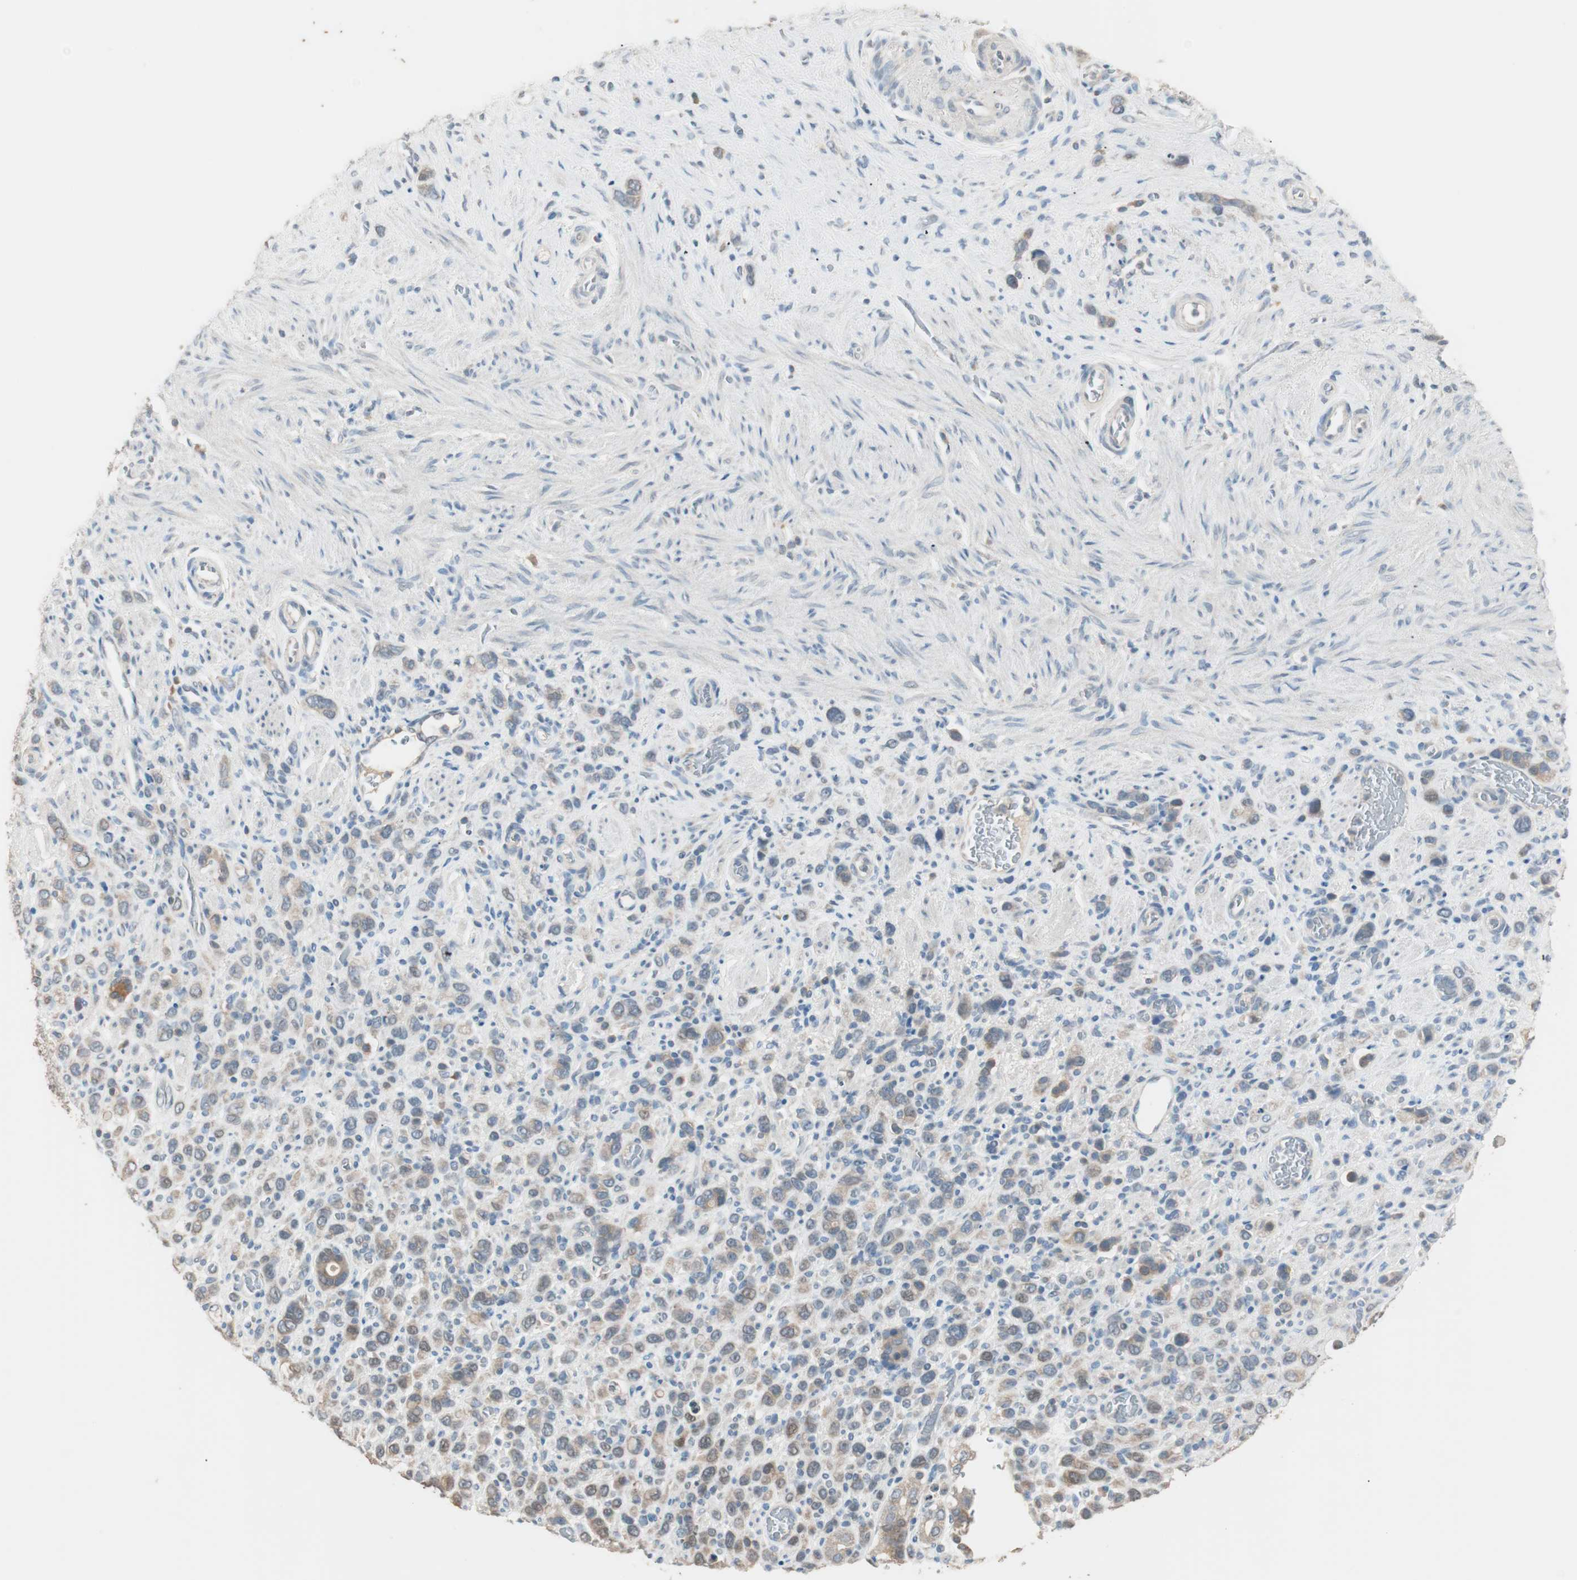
{"staining": {"intensity": "weak", "quantity": ">75%", "location": "cytoplasmic/membranous"}, "tissue": "stomach cancer", "cell_type": "Tumor cells", "image_type": "cancer", "snomed": [{"axis": "morphology", "description": "Normal tissue, NOS"}, {"axis": "morphology", "description": "Adenocarcinoma, NOS"}, {"axis": "morphology", "description": "Adenocarcinoma, High grade"}, {"axis": "topography", "description": "Stomach, upper"}, {"axis": "topography", "description": "Stomach"}], "caption": "High-power microscopy captured an immunohistochemistry (IHC) image of stomach cancer, revealing weak cytoplasmic/membranous staining in about >75% of tumor cells.", "gene": "KHK", "patient": {"sex": "female", "age": 65}}